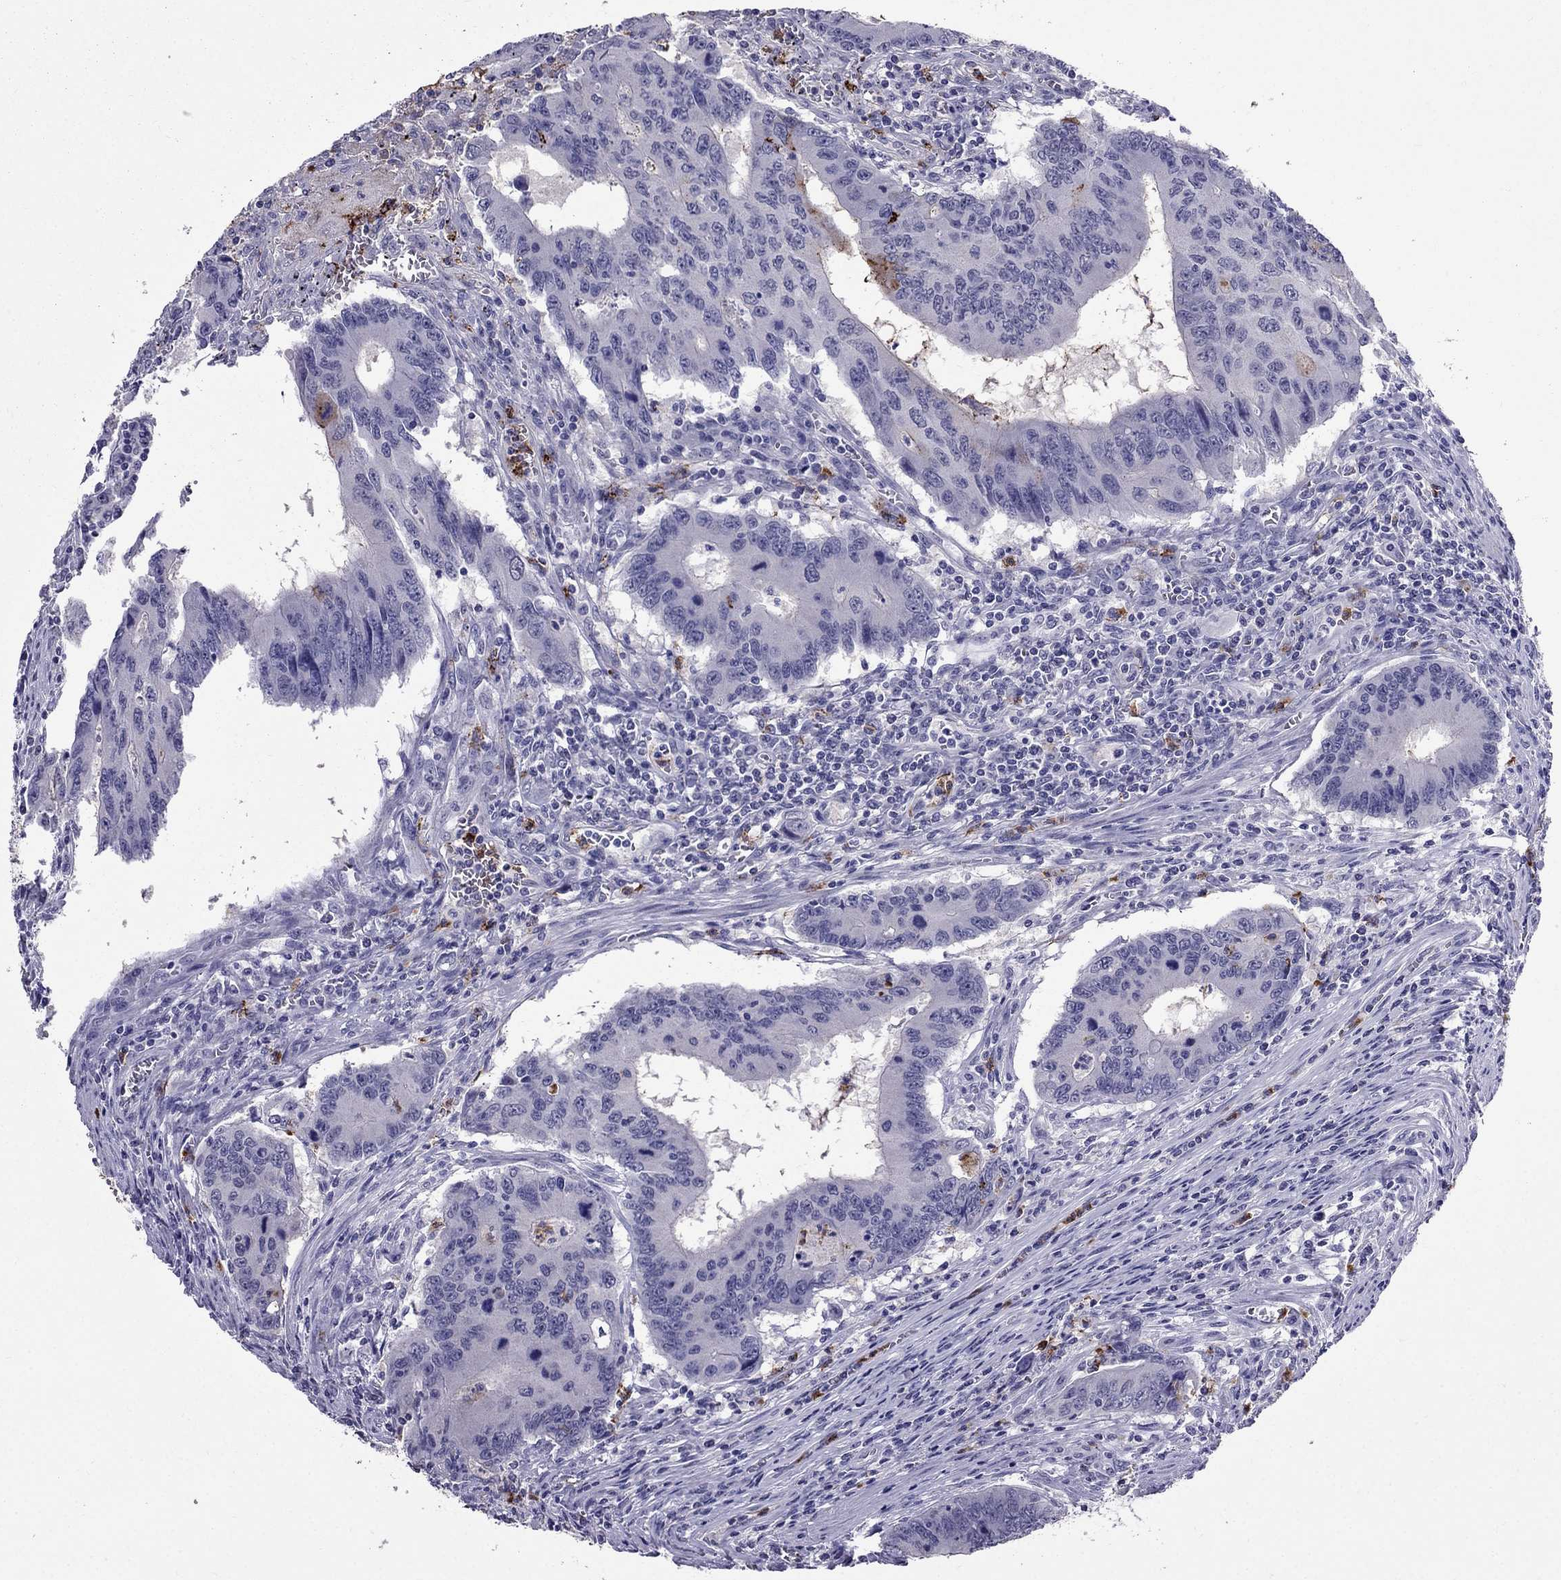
{"staining": {"intensity": "negative", "quantity": "none", "location": "none"}, "tissue": "colorectal cancer", "cell_type": "Tumor cells", "image_type": "cancer", "snomed": [{"axis": "morphology", "description": "Adenocarcinoma, NOS"}, {"axis": "topography", "description": "Colon"}], "caption": "Immunohistochemistry histopathology image of neoplastic tissue: human colorectal cancer stained with DAB (3,3'-diaminobenzidine) displays no significant protein staining in tumor cells.", "gene": "OLFM4", "patient": {"sex": "male", "age": 53}}